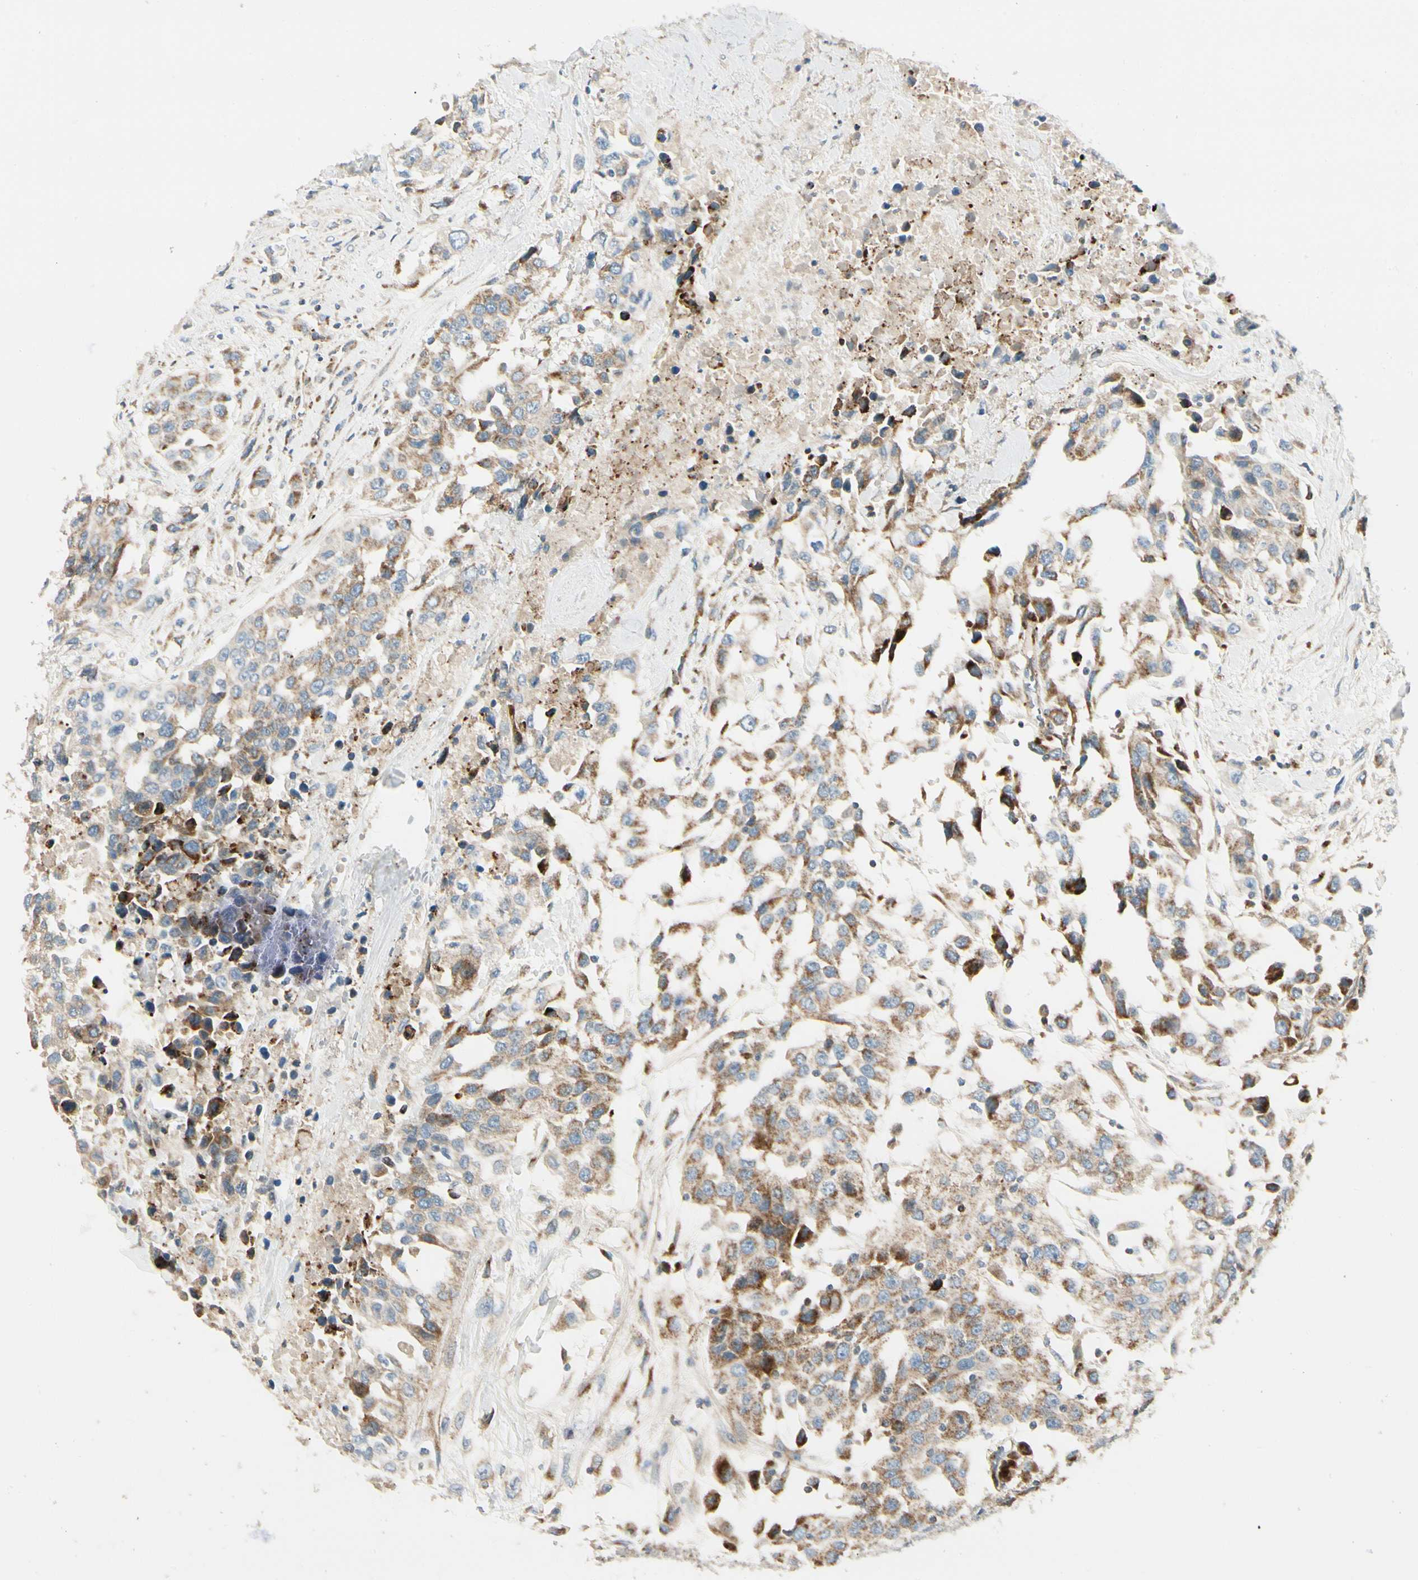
{"staining": {"intensity": "weak", "quantity": ">75%", "location": "cytoplasmic/membranous"}, "tissue": "urothelial cancer", "cell_type": "Tumor cells", "image_type": "cancer", "snomed": [{"axis": "morphology", "description": "Urothelial carcinoma, High grade"}, {"axis": "topography", "description": "Urinary bladder"}], "caption": "A histopathology image showing weak cytoplasmic/membranous staining in about >75% of tumor cells in high-grade urothelial carcinoma, as visualized by brown immunohistochemical staining.", "gene": "MRPL9", "patient": {"sex": "female", "age": 80}}